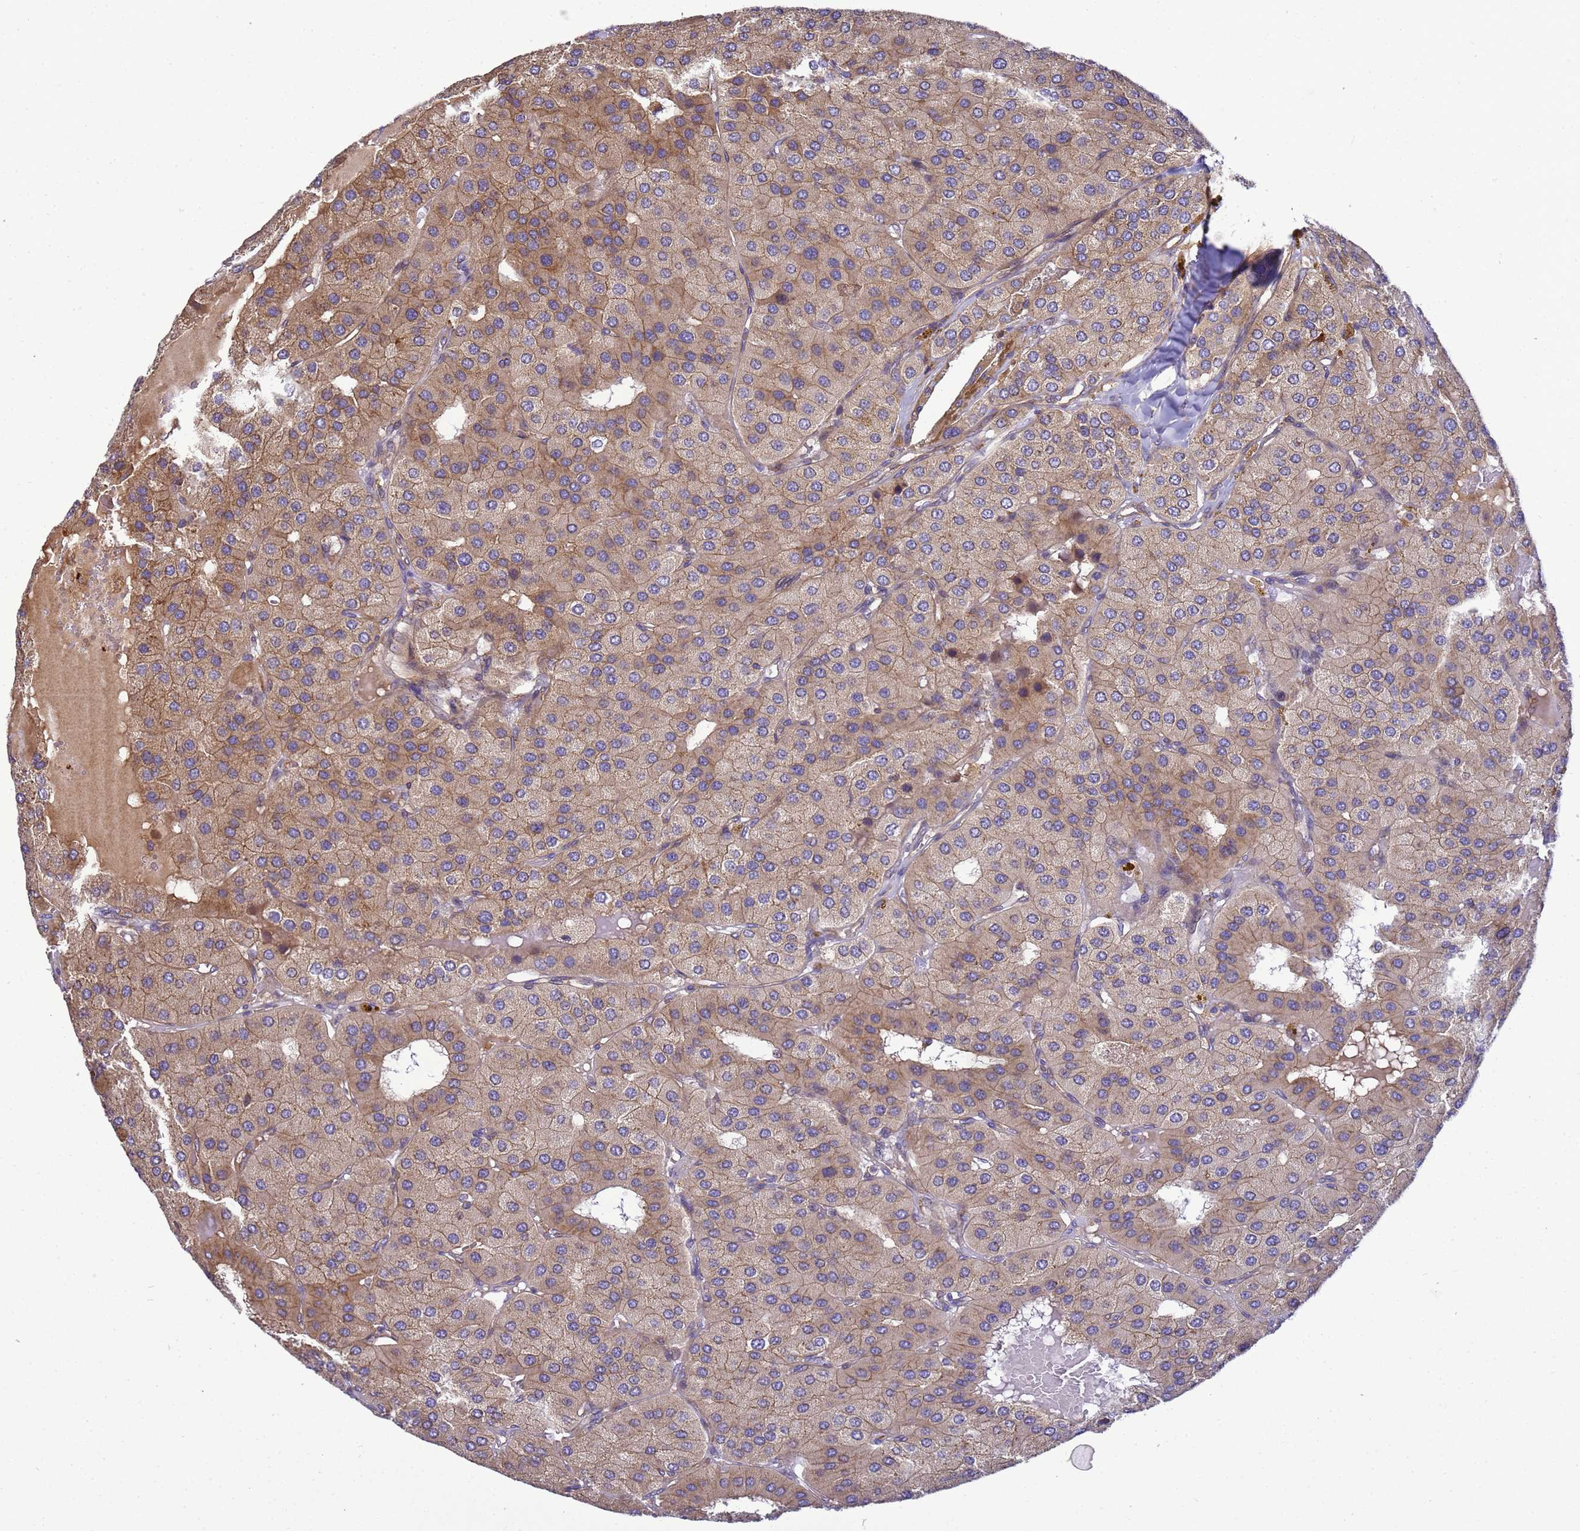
{"staining": {"intensity": "moderate", "quantity": ">75%", "location": "cytoplasmic/membranous"}, "tissue": "parathyroid gland", "cell_type": "Glandular cells", "image_type": "normal", "snomed": [{"axis": "morphology", "description": "Normal tissue, NOS"}, {"axis": "morphology", "description": "Adenoma, NOS"}, {"axis": "topography", "description": "Parathyroid gland"}], "caption": "Protein staining by immunohistochemistry shows moderate cytoplasmic/membranous staining in approximately >75% of glandular cells in normal parathyroid gland. (IHC, brightfield microscopy, high magnification).", "gene": "BECN1", "patient": {"sex": "female", "age": 86}}